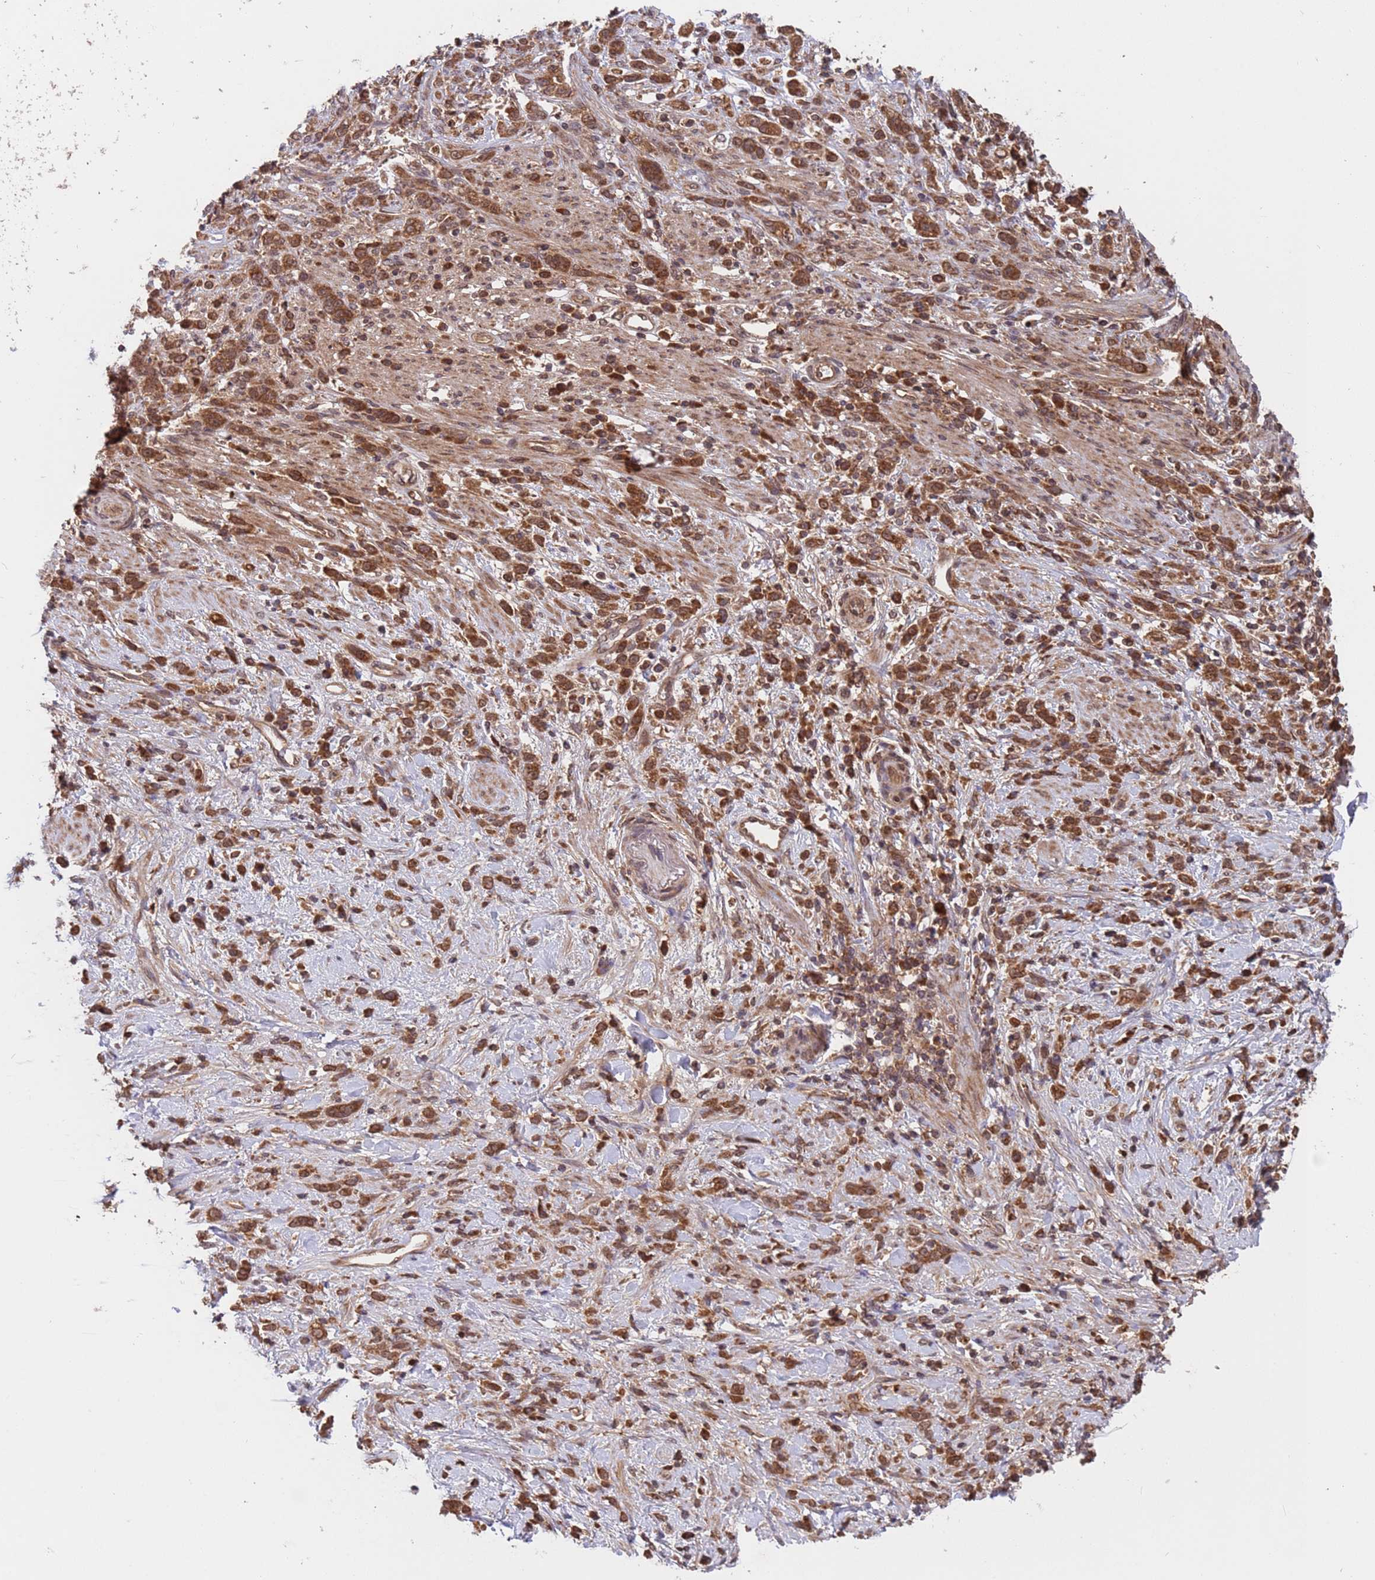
{"staining": {"intensity": "strong", "quantity": ">75%", "location": "cytoplasmic/membranous"}, "tissue": "stomach cancer", "cell_type": "Tumor cells", "image_type": "cancer", "snomed": [{"axis": "morphology", "description": "Adenocarcinoma, NOS"}, {"axis": "topography", "description": "Stomach"}], "caption": "Adenocarcinoma (stomach) stained with a protein marker exhibits strong staining in tumor cells.", "gene": "ERI1", "patient": {"sex": "female", "age": 60}}